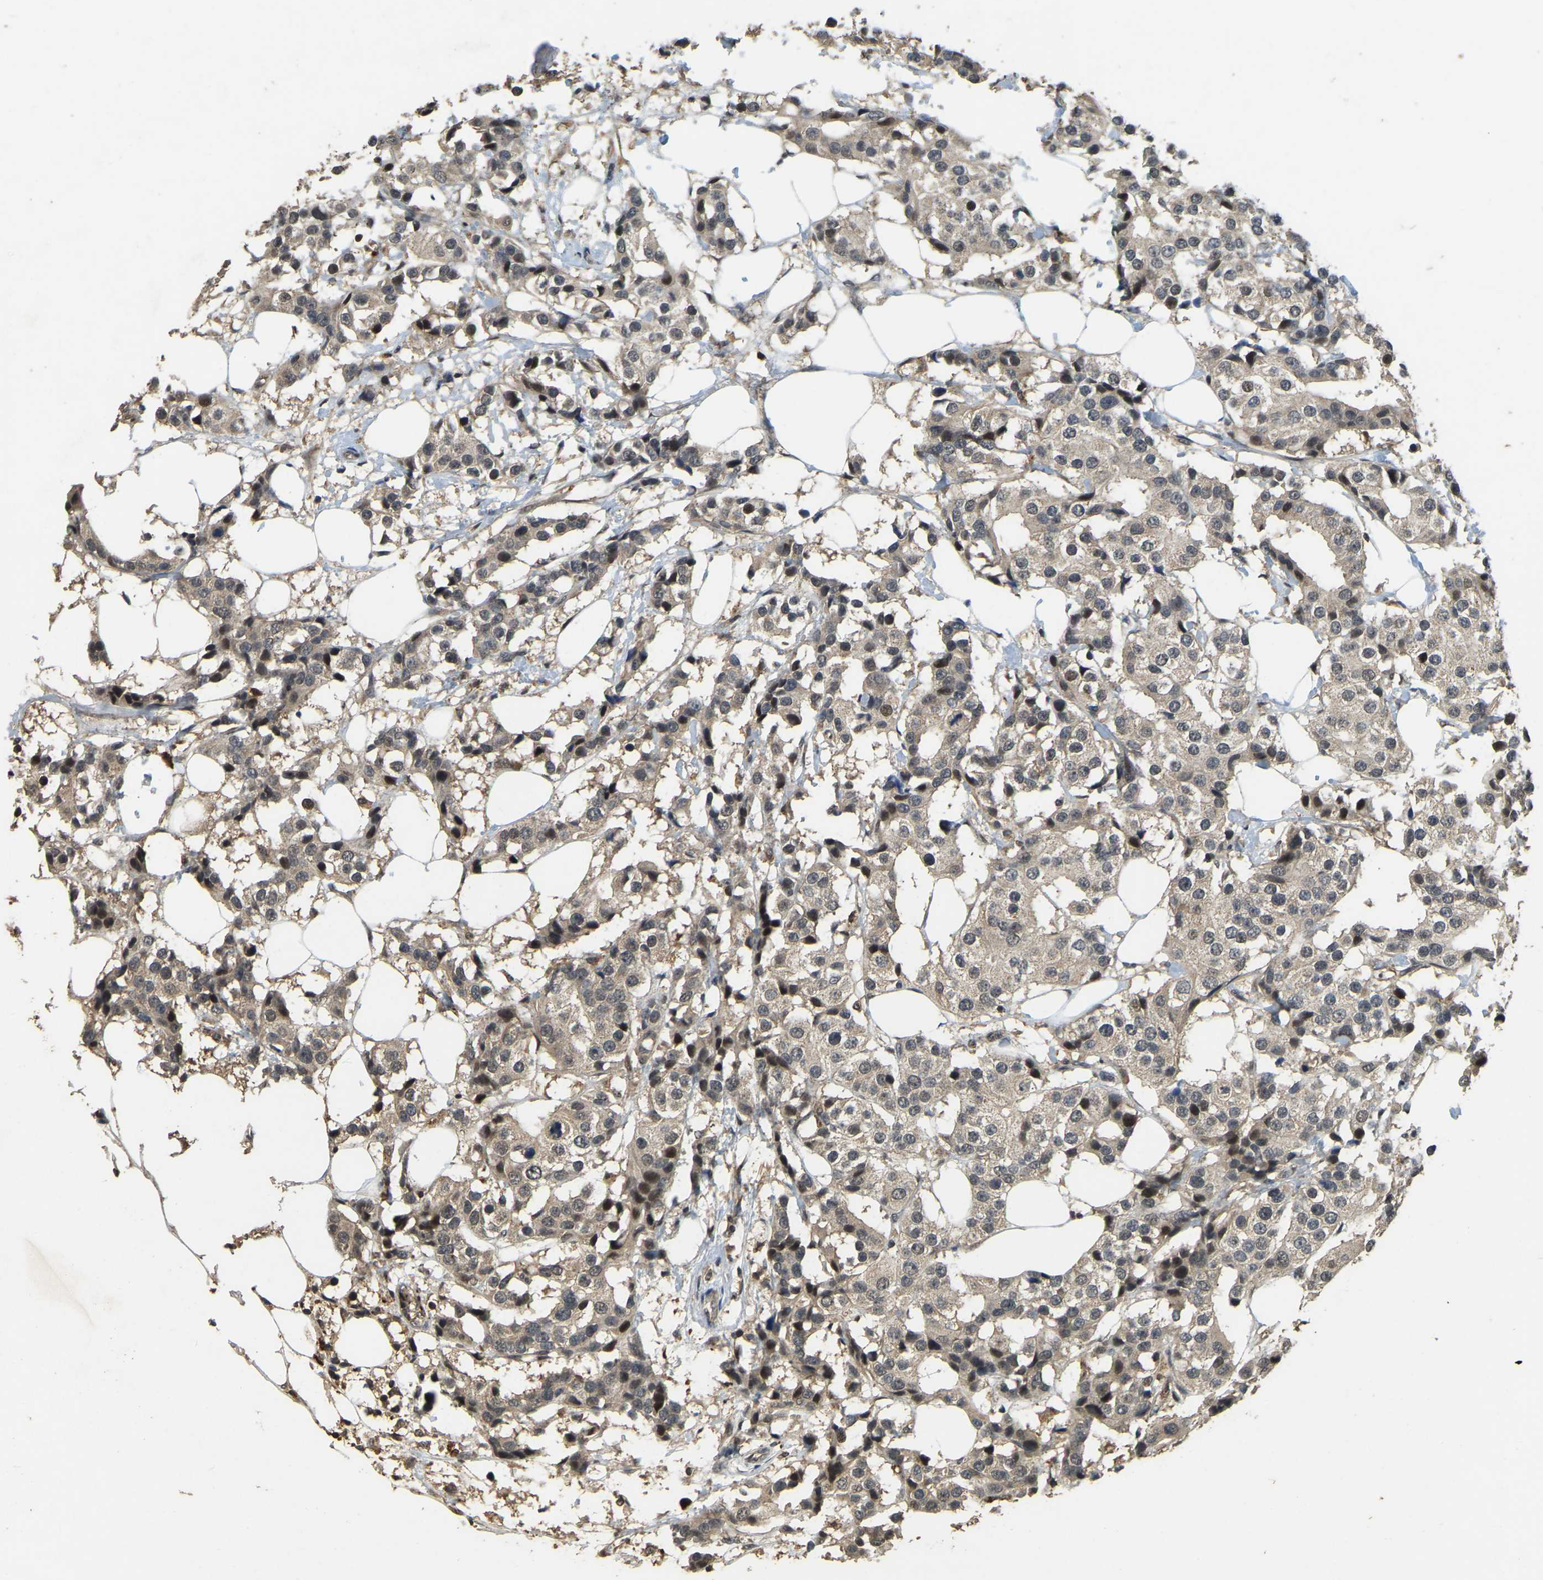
{"staining": {"intensity": "weak", "quantity": ">75%", "location": "cytoplasmic/membranous"}, "tissue": "breast cancer", "cell_type": "Tumor cells", "image_type": "cancer", "snomed": [{"axis": "morphology", "description": "Normal tissue, NOS"}, {"axis": "morphology", "description": "Duct carcinoma"}, {"axis": "topography", "description": "Breast"}], "caption": "DAB immunohistochemical staining of human infiltrating ductal carcinoma (breast) demonstrates weak cytoplasmic/membranous protein staining in approximately >75% of tumor cells.", "gene": "RNF141", "patient": {"sex": "female", "age": 39}}